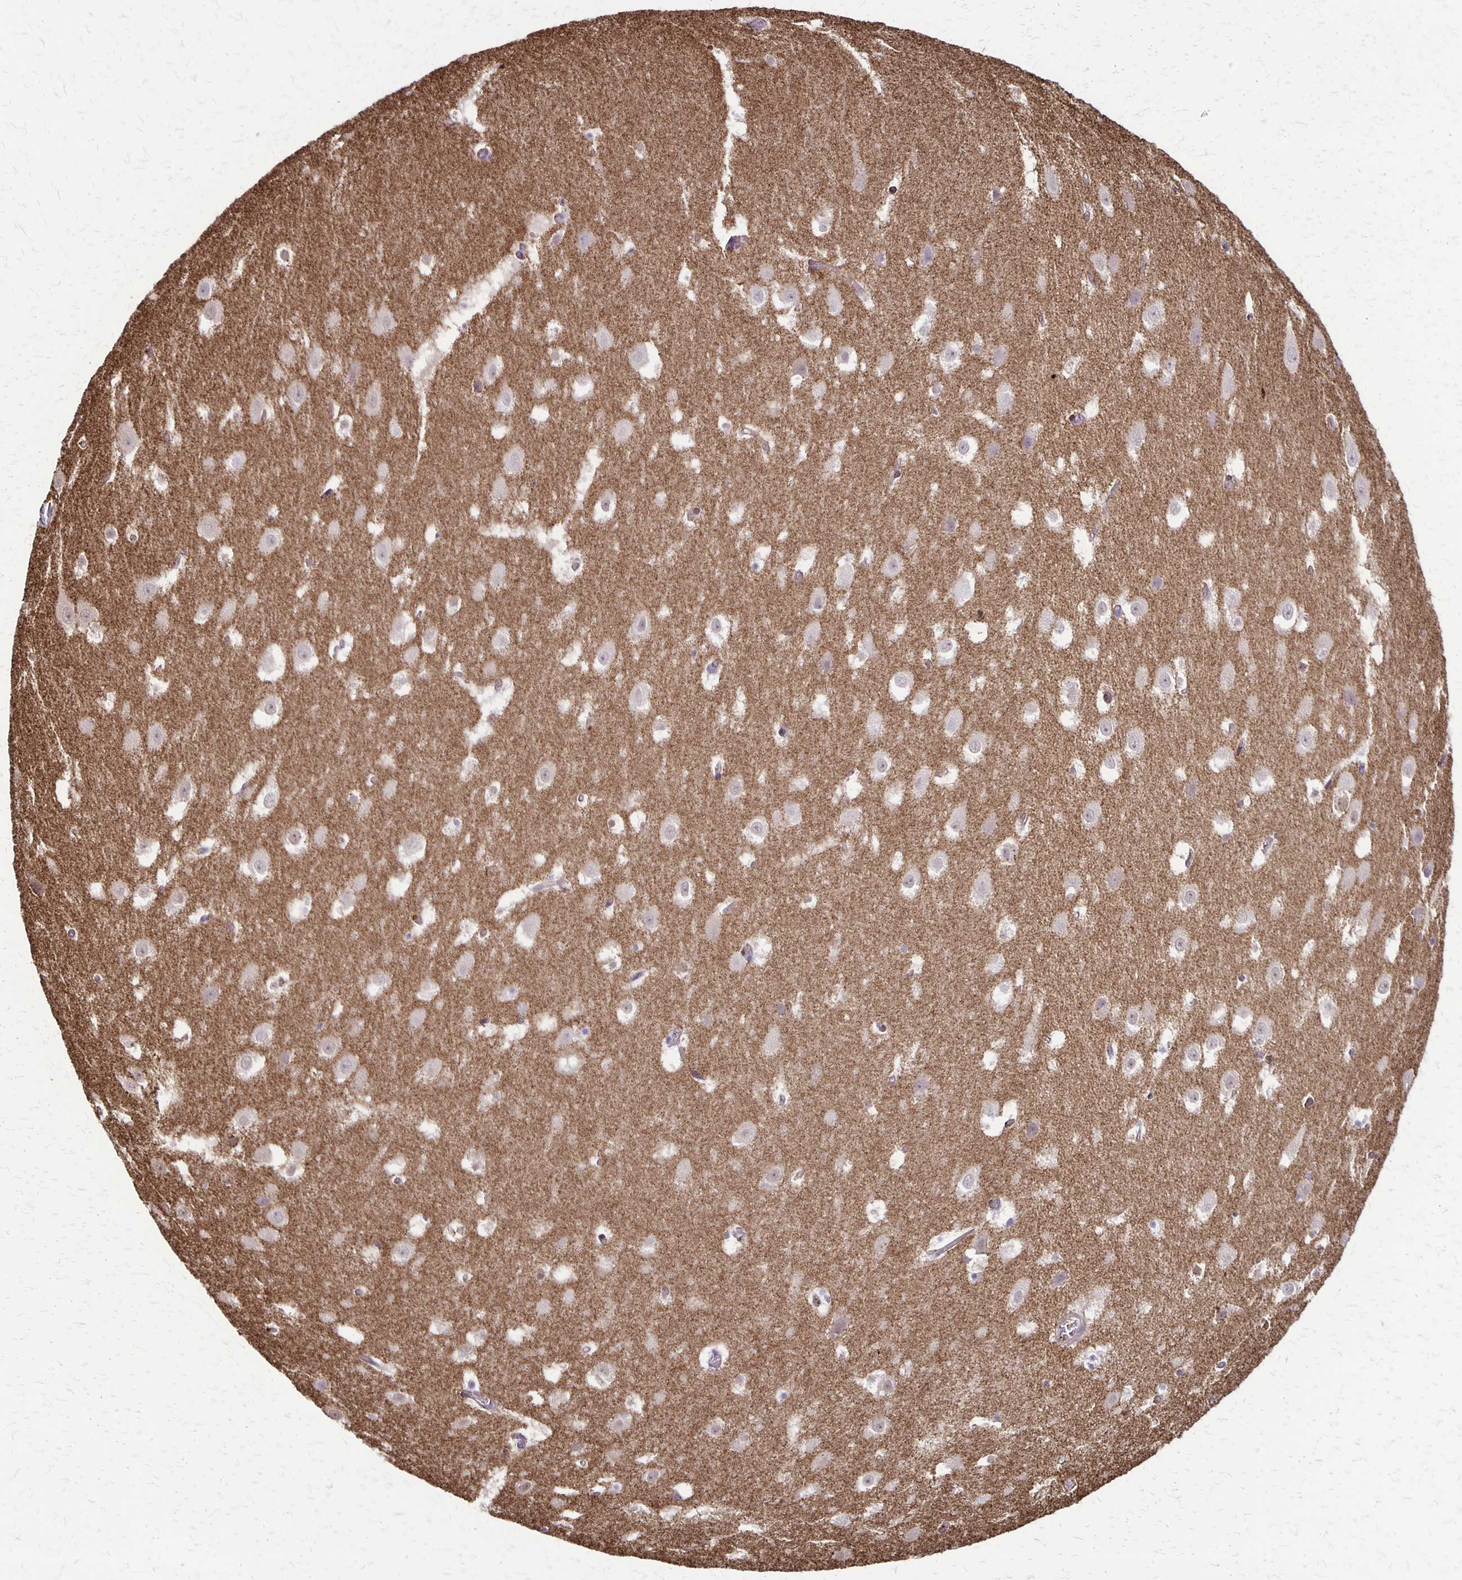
{"staining": {"intensity": "weak", "quantity": "<25%", "location": "cytoplasmic/membranous"}, "tissue": "hippocampus", "cell_type": "Glial cells", "image_type": "normal", "snomed": [{"axis": "morphology", "description": "Normal tissue, NOS"}, {"axis": "topography", "description": "Hippocampus"}], "caption": "This photomicrograph is of benign hippocampus stained with immunohistochemistry (IHC) to label a protein in brown with the nuclei are counter-stained blue. There is no staining in glial cells. (Immunohistochemistry, brightfield microscopy, high magnification).", "gene": "SEPTIN5", "patient": {"sex": "female", "age": 52}}